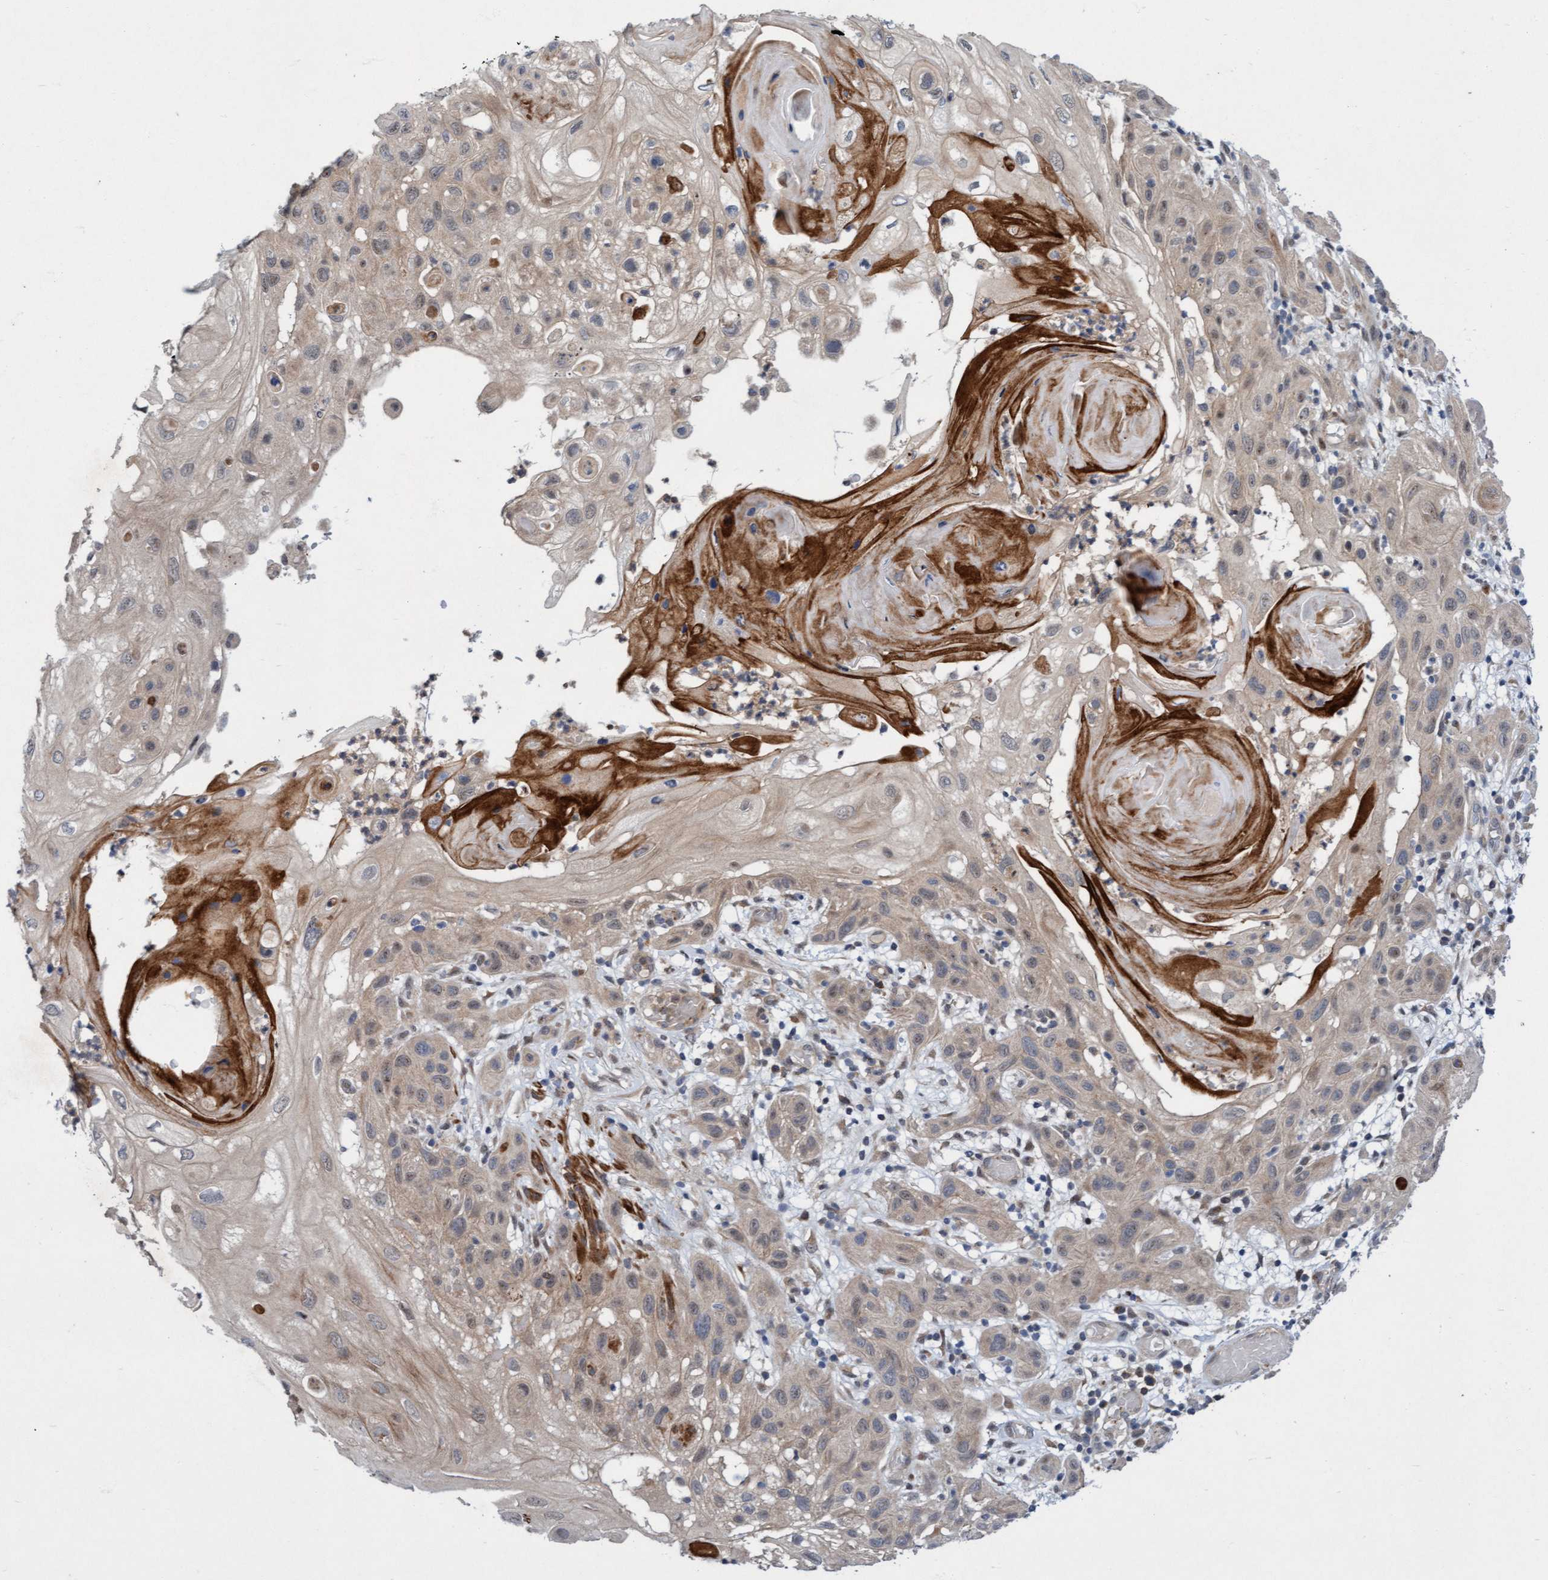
{"staining": {"intensity": "strong", "quantity": "<25%", "location": "cytoplasmic/membranous"}, "tissue": "skin cancer", "cell_type": "Tumor cells", "image_type": "cancer", "snomed": [{"axis": "morphology", "description": "Squamous cell carcinoma, NOS"}, {"axis": "topography", "description": "Skin"}], "caption": "A photomicrograph showing strong cytoplasmic/membranous staining in approximately <25% of tumor cells in skin cancer, as visualized by brown immunohistochemical staining.", "gene": "RAP1GAP2", "patient": {"sex": "female", "age": 96}}